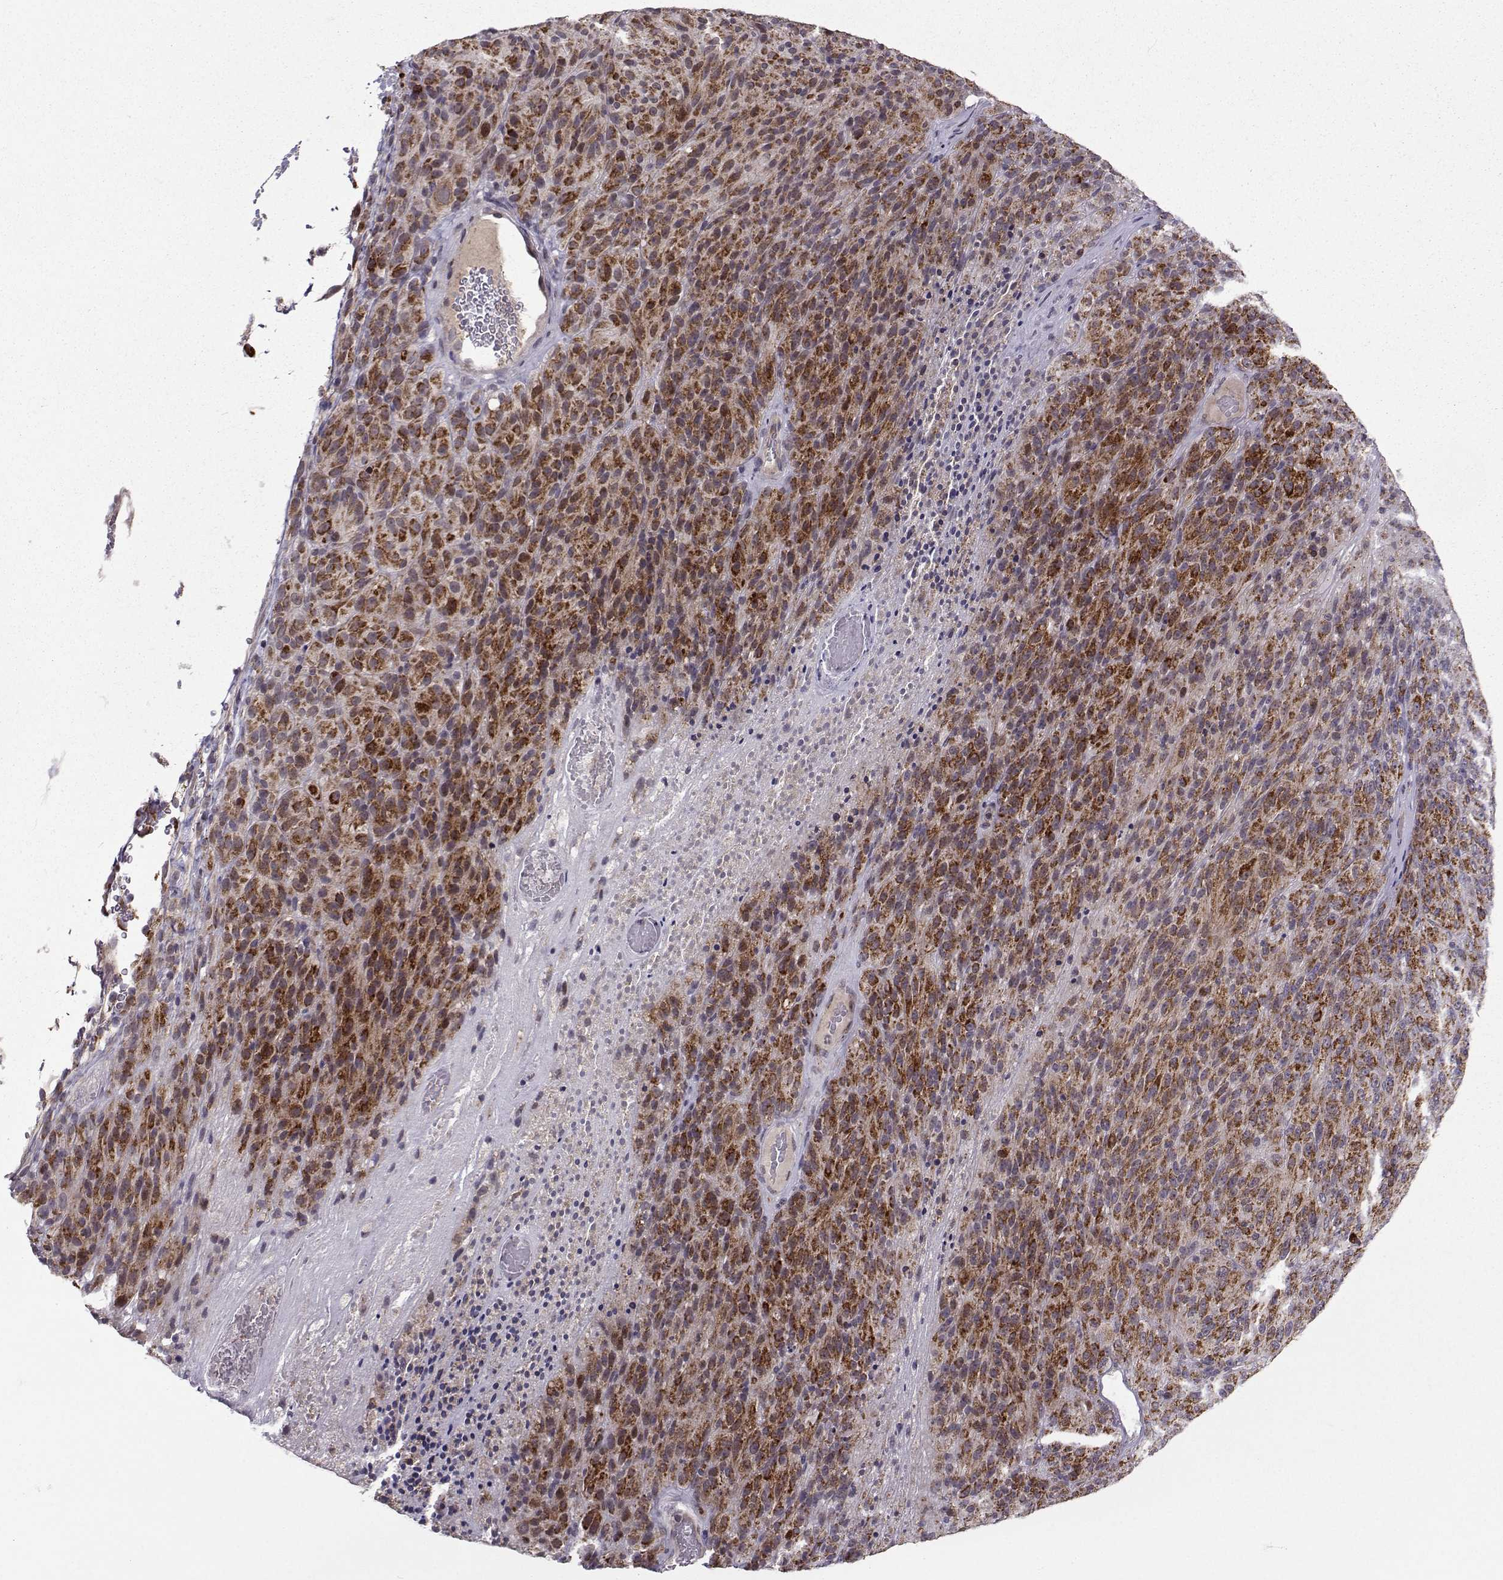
{"staining": {"intensity": "strong", "quantity": ">75%", "location": "cytoplasmic/membranous"}, "tissue": "melanoma", "cell_type": "Tumor cells", "image_type": "cancer", "snomed": [{"axis": "morphology", "description": "Malignant melanoma, Metastatic site"}, {"axis": "topography", "description": "Brain"}], "caption": "The image shows a brown stain indicating the presence of a protein in the cytoplasmic/membranous of tumor cells in malignant melanoma (metastatic site). Immunohistochemistry (ihc) stains the protein in brown and the nuclei are stained blue.", "gene": "NECAB3", "patient": {"sex": "female", "age": 56}}